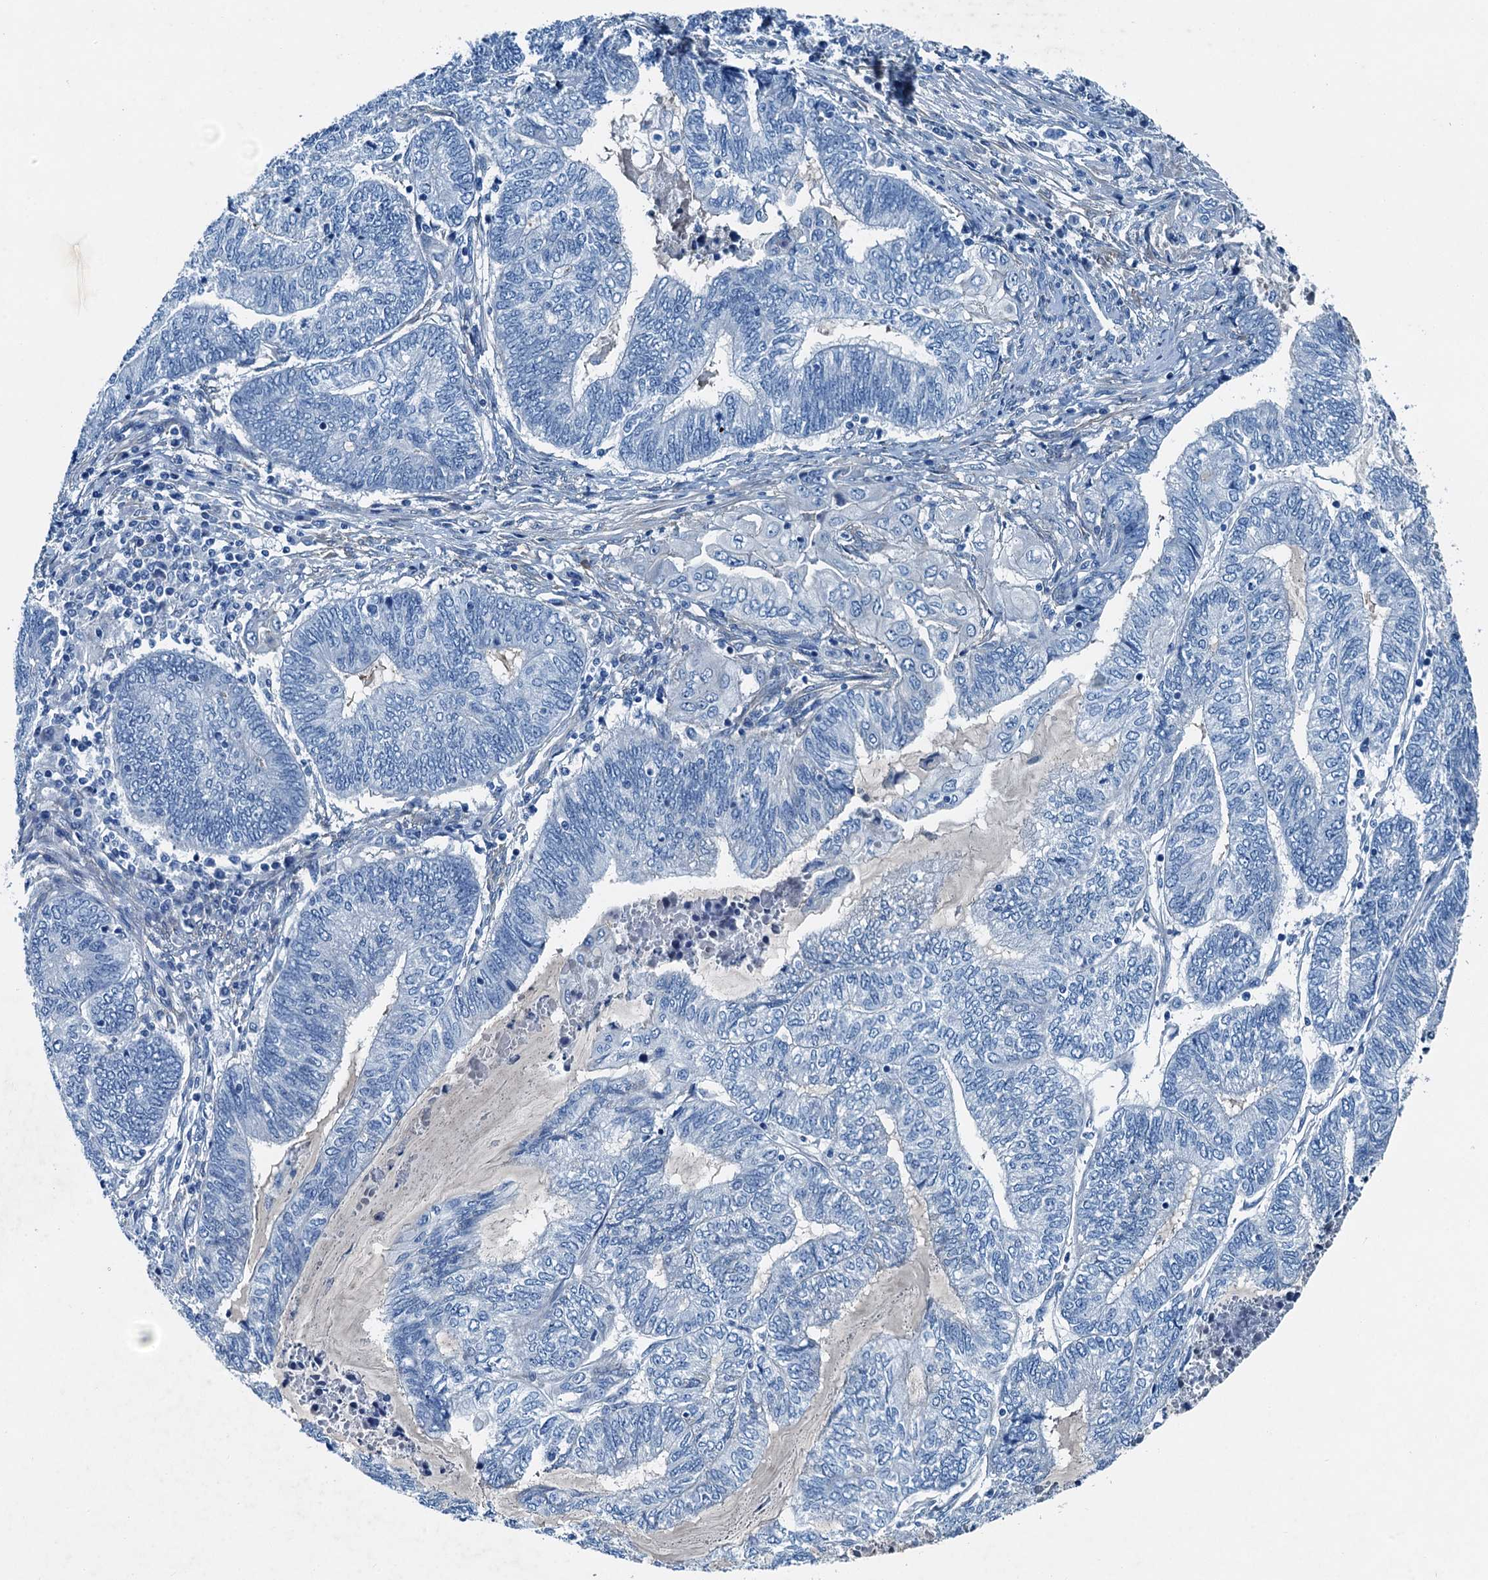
{"staining": {"intensity": "negative", "quantity": "none", "location": "none"}, "tissue": "endometrial cancer", "cell_type": "Tumor cells", "image_type": "cancer", "snomed": [{"axis": "morphology", "description": "Adenocarcinoma, NOS"}, {"axis": "topography", "description": "Uterus"}, {"axis": "topography", "description": "Endometrium"}], "caption": "A micrograph of adenocarcinoma (endometrial) stained for a protein shows no brown staining in tumor cells.", "gene": "RAB3IL1", "patient": {"sex": "female", "age": 70}}